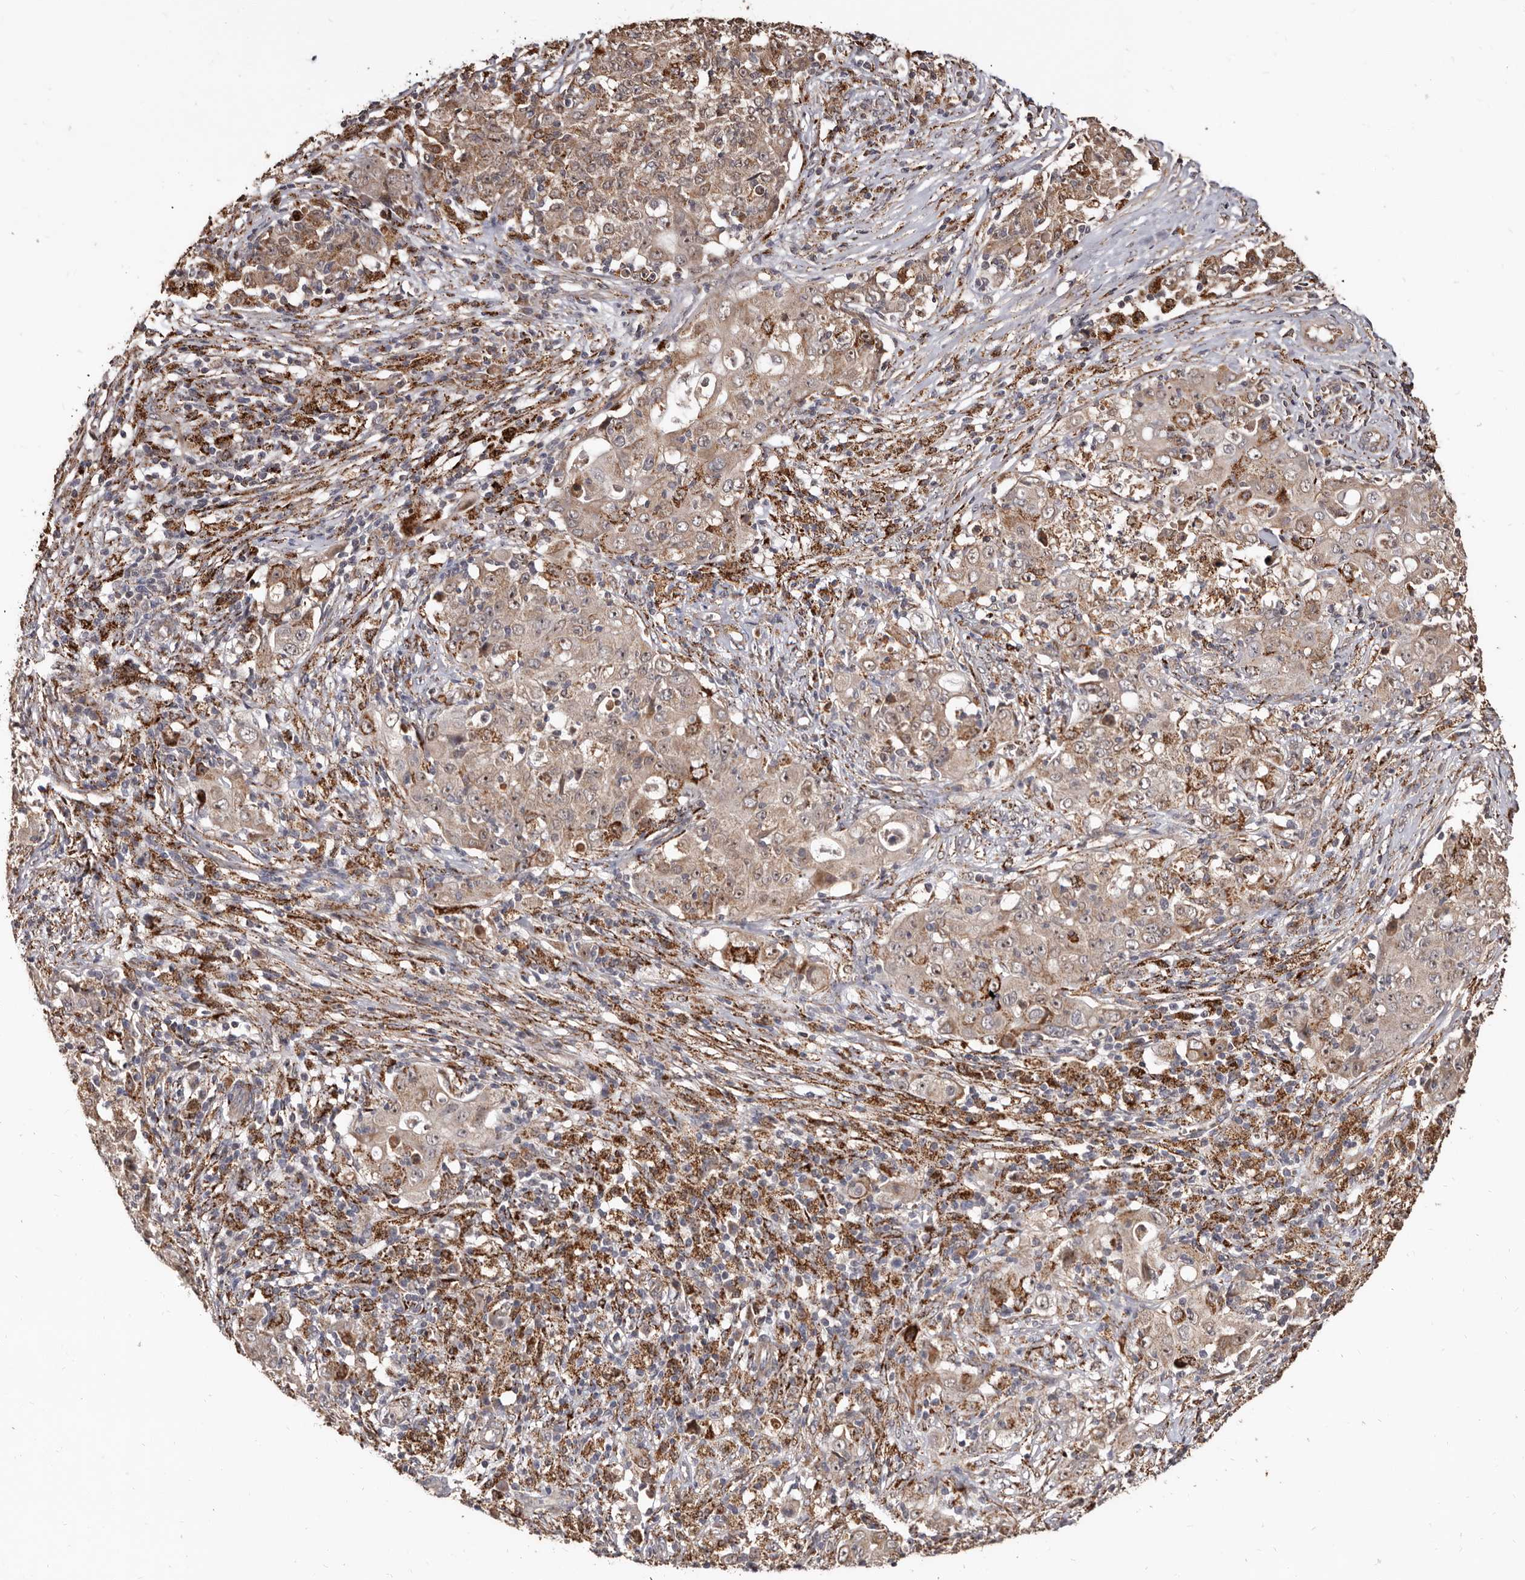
{"staining": {"intensity": "moderate", "quantity": ">75%", "location": "cytoplasmic/membranous"}, "tissue": "ovarian cancer", "cell_type": "Tumor cells", "image_type": "cancer", "snomed": [{"axis": "morphology", "description": "Carcinoma, endometroid"}, {"axis": "topography", "description": "Ovary"}], "caption": "DAB (3,3'-diaminobenzidine) immunohistochemical staining of ovarian cancer (endometroid carcinoma) shows moderate cytoplasmic/membranous protein staining in approximately >75% of tumor cells.", "gene": "AKAP7", "patient": {"sex": "female", "age": 42}}